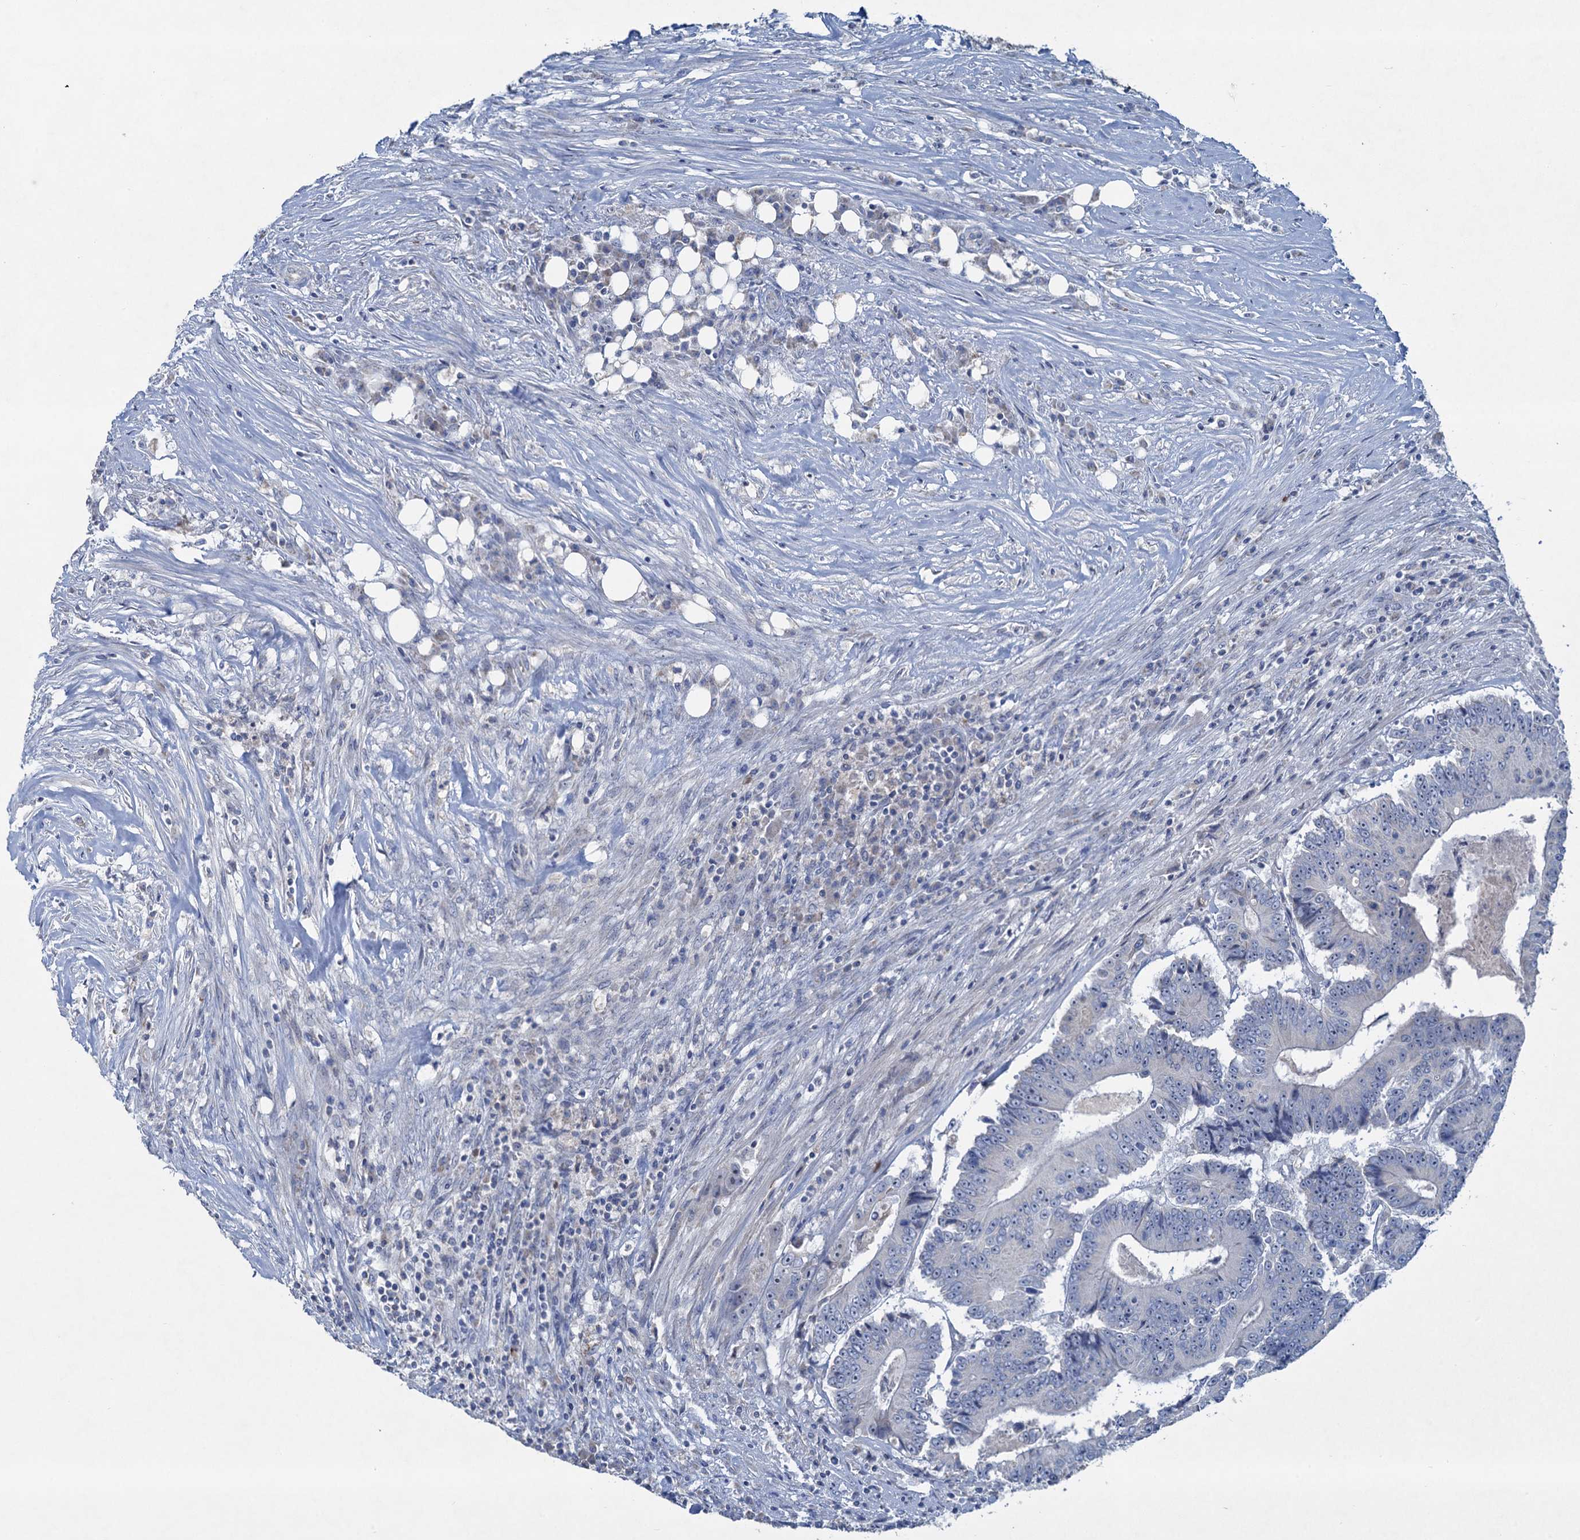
{"staining": {"intensity": "negative", "quantity": "none", "location": "none"}, "tissue": "colorectal cancer", "cell_type": "Tumor cells", "image_type": "cancer", "snomed": [{"axis": "morphology", "description": "Adenocarcinoma, NOS"}, {"axis": "topography", "description": "Colon"}], "caption": "Adenocarcinoma (colorectal) stained for a protein using immunohistochemistry displays no staining tumor cells.", "gene": "PLLP", "patient": {"sex": "male", "age": 83}}